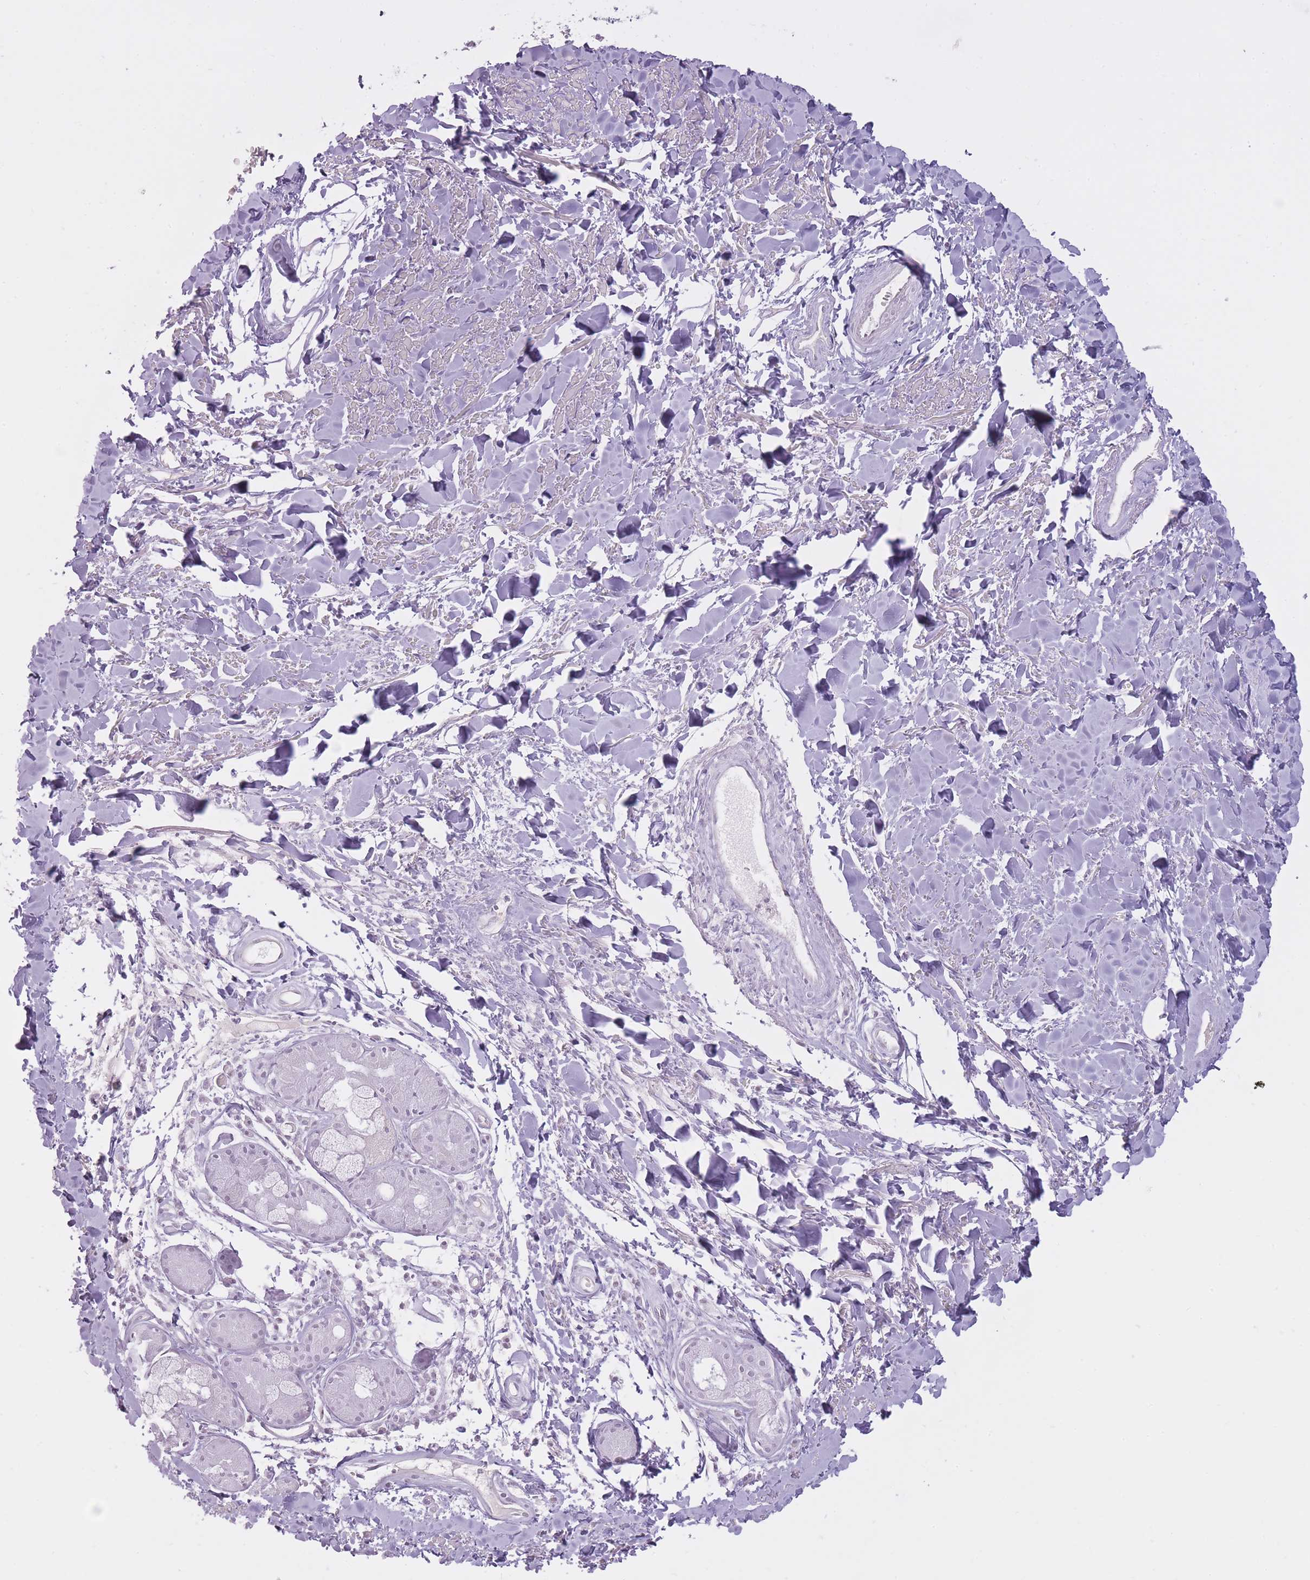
{"staining": {"intensity": "negative", "quantity": "none", "location": "none"}, "tissue": "adipose tissue", "cell_type": "Adipocytes", "image_type": "normal", "snomed": [{"axis": "morphology", "description": "Normal tissue, NOS"}, {"axis": "topography", "description": "Cartilage tissue"}], "caption": "The IHC photomicrograph has no significant expression in adipocytes of adipose tissue.", "gene": "PGRMC2", "patient": {"sex": "male", "age": 57}}